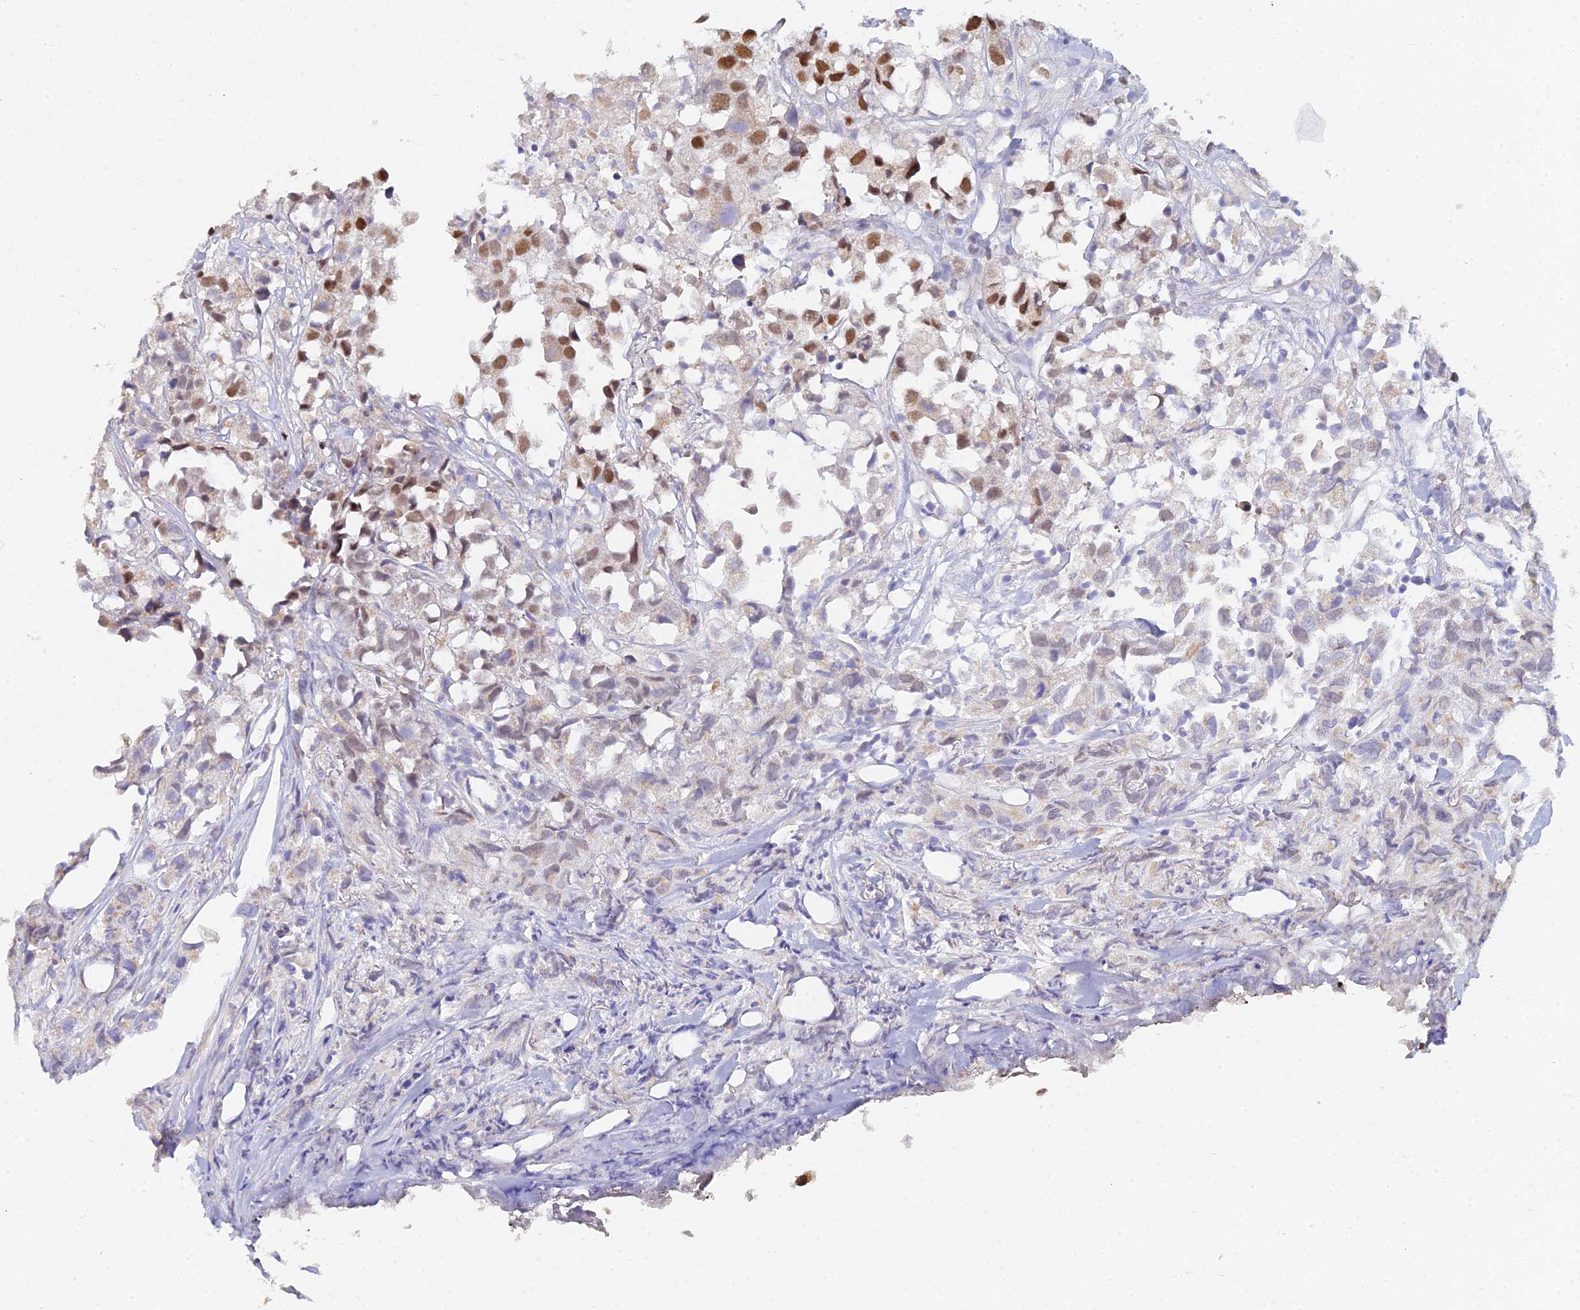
{"staining": {"intensity": "moderate", "quantity": "<25%", "location": "nuclear"}, "tissue": "urothelial cancer", "cell_type": "Tumor cells", "image_type": "cancer", "snomed": [{"axis": "morphology", "description": "Urothelial carcinoma, High grade"}, {"axis": "topography", "description": "Urinary bladder"}], "caption": "Immunohistochemical staining of human urothelial cancer exhibits low levels of moderate nuclear protein positivity in approximately <25% of tumor cells.", "gene": "MCM2", "patient": {"sex": "female", "age": 75}}